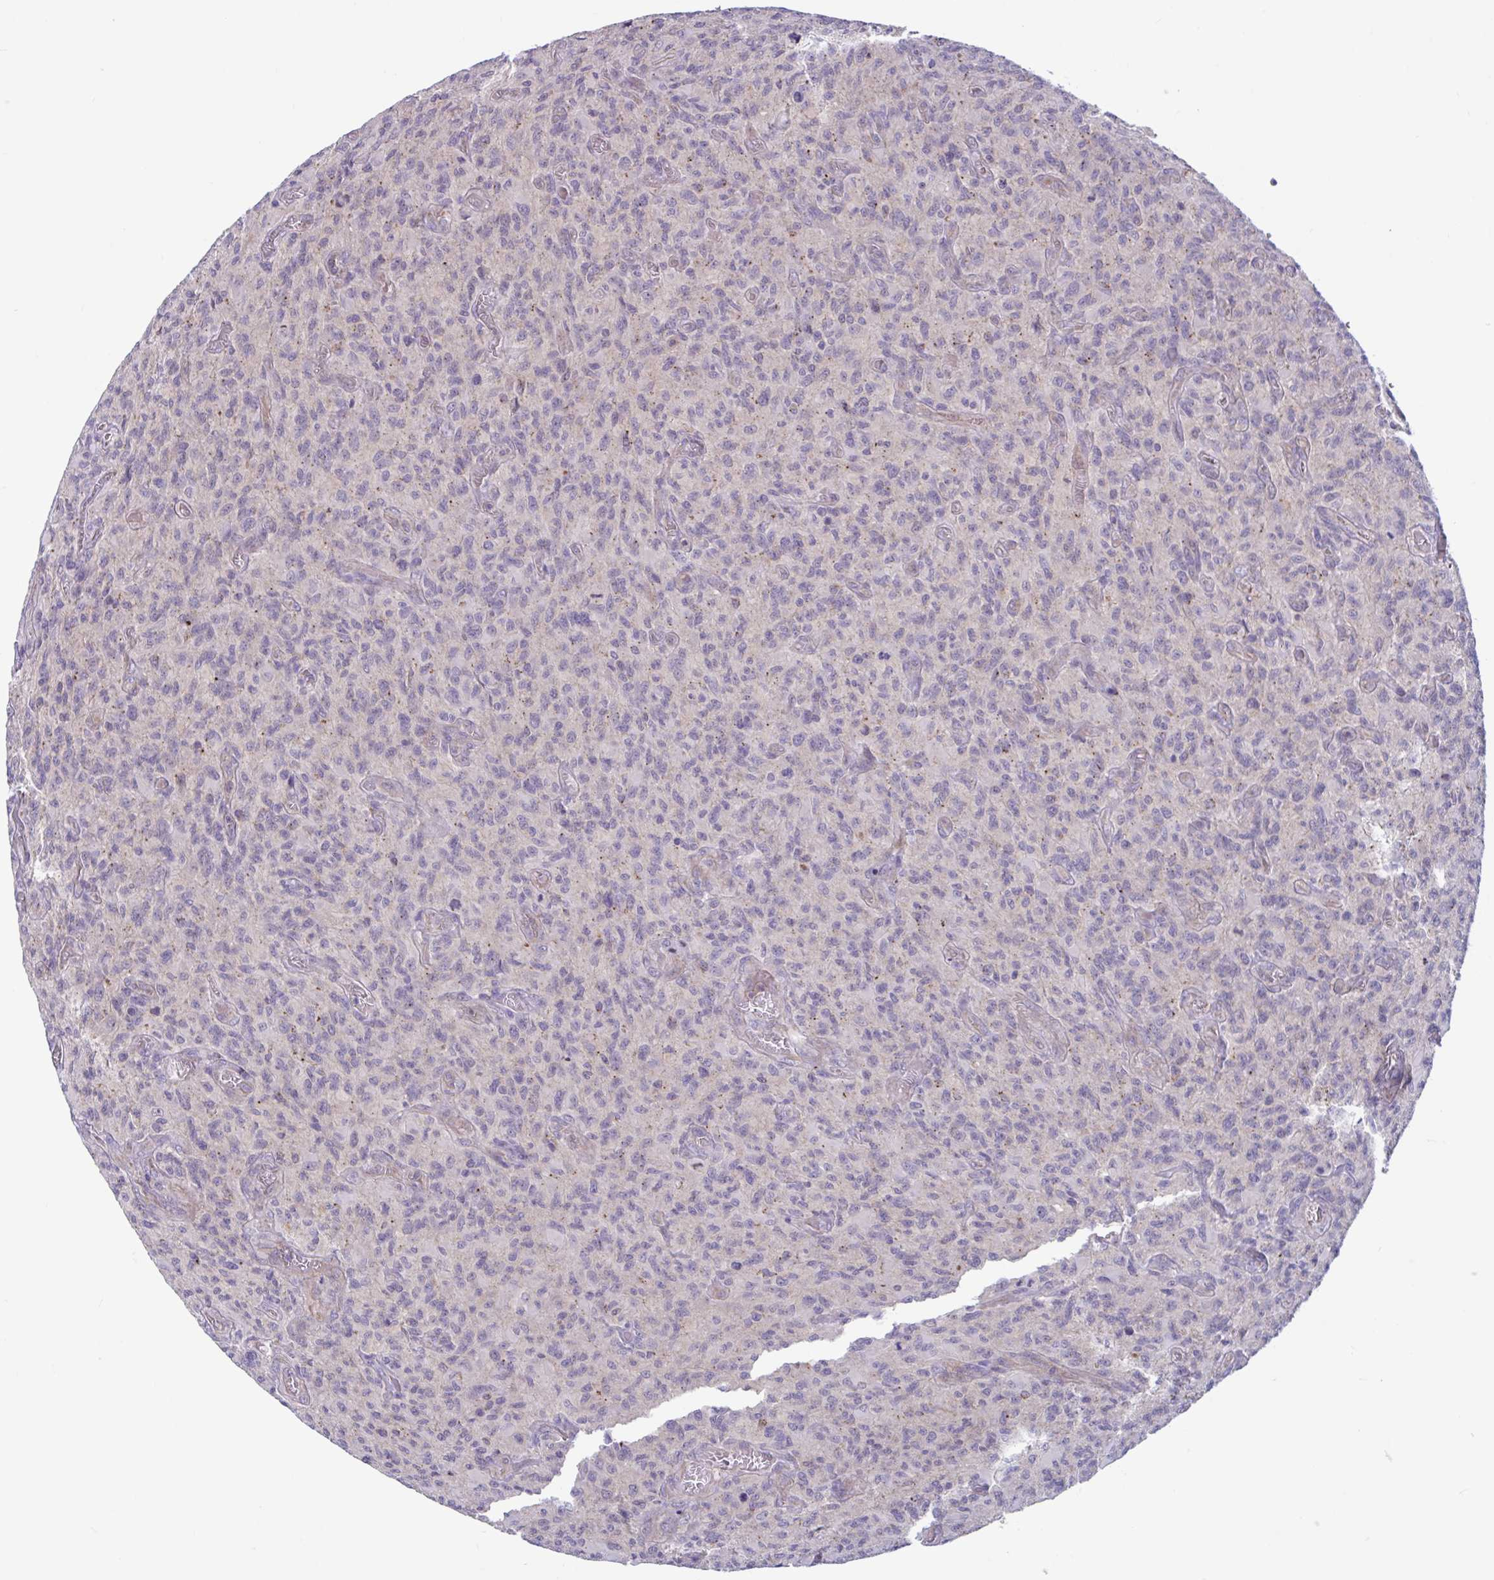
{"staining": {"intensity": "negative", "quantity": "none", "location": "none"}, "tissue": "glioma", "cell_type": "Tumor cells", "image_type": "cancer", "snomed": [{"axis": "morphology", "description": "Glioma, malignant, High grade"}, {"axis": "topography", "description": "Brain"}], "caption": "Immunohistochemical staining of glioma exhibits no significant expression in tumor cells.", "gene": "IST1", "patient": {"sex": "male", "age": 61}}